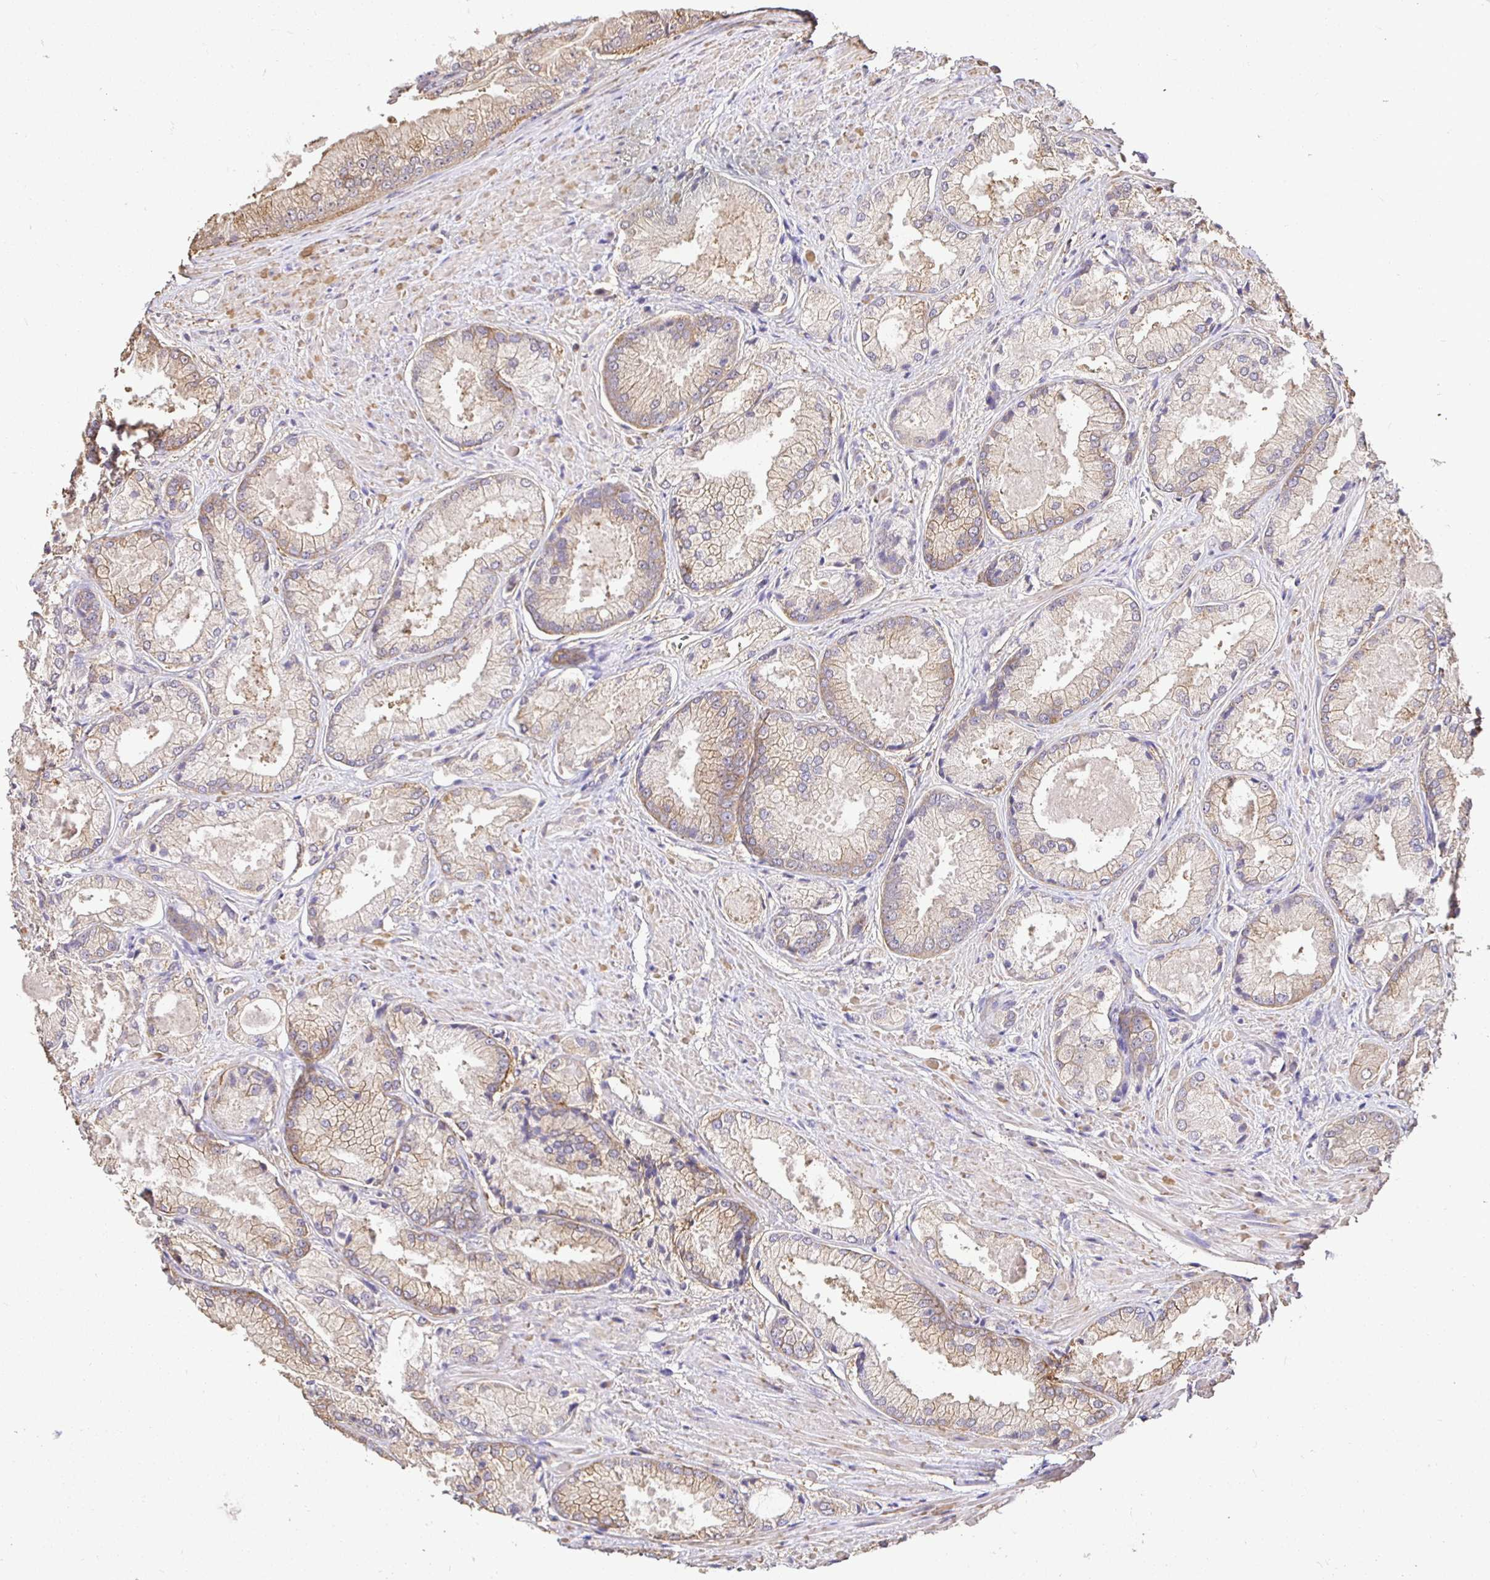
{"staining": {"intensity": "moderate", "quantity": "25%-75%", "location": "cytoplasmic/membranous"}, "tissue": "prostate cancer", "cell_type": "Tumor cells", "image_type": "cancer", "snomed": [{"axis": "morphology", "description": "Adenocarcinoma, High grade"}, {"axis": "topography", "description": "Prostate"}], "caption": "An IHC micrograph of tumor tissue is shown. Protein staining in brown highlights moderate cytoplasmic/membranous positivity in prostate cancer (adenocarcinoma (high-grade)) within tumor cells.", "gene": "MAPK8IP3", "patient": {"sex": "male", "age": 68}}